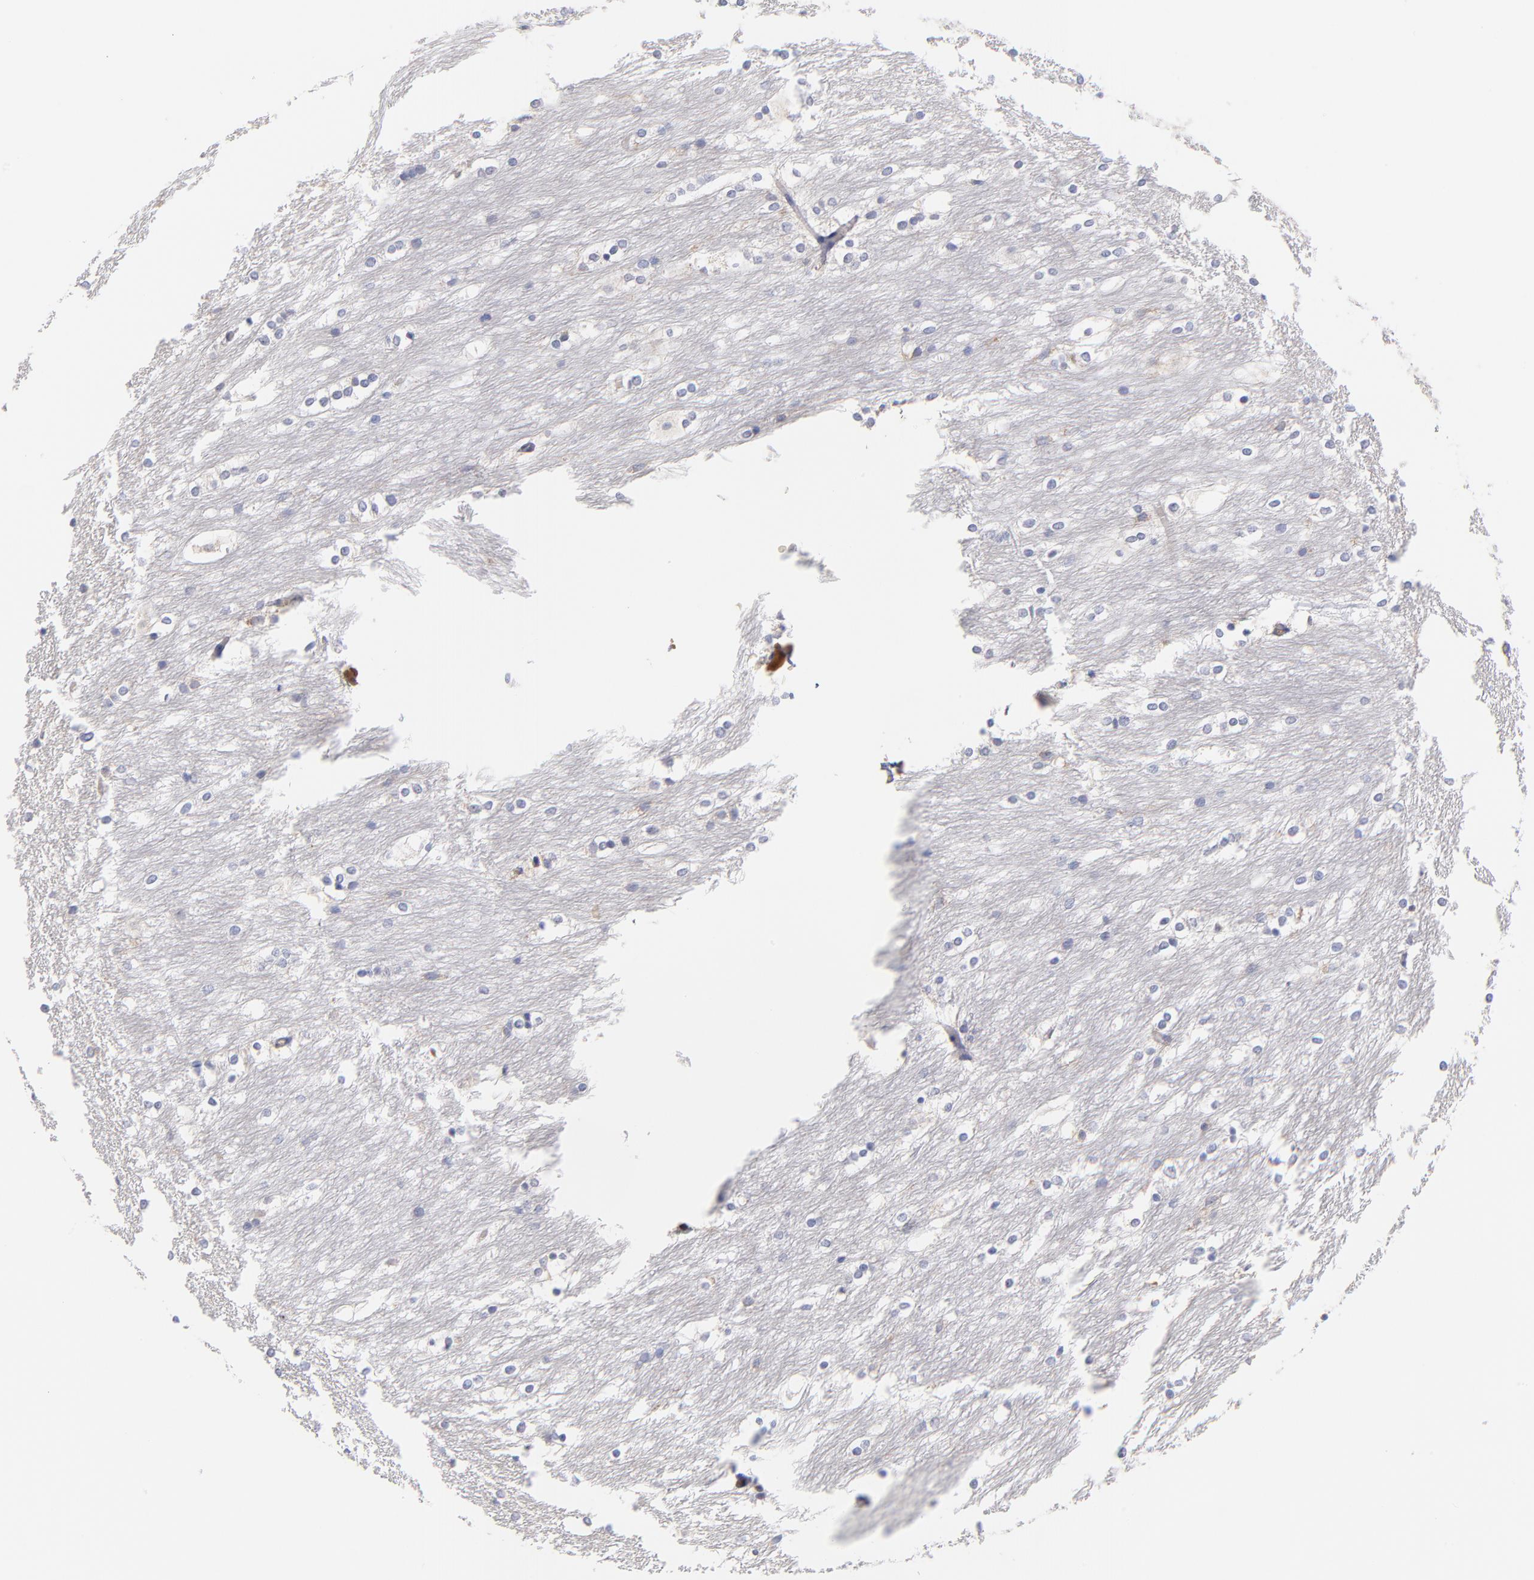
{"staining": {"intensity": "negative", "quantity": "none", "location": "none"}, "tissue": "caudate", "cell_type": "Glial cells", "image_type": "normal", "snomed": [{"axis": "morphology", "description": "Normal tissue, NOS"}, {"axis": "topography", "description": "Lateral ventricle wall"}], "caption": "This is a micrograph of immunohistochemistry staining of normal caudate, which shows no staining in glial cells. (Brightfield microscopy of DAB (3,3'-diaminobenzidine) immunohistochemistry at high magnification).", "gene": "KREMEN2", "patient": {"sex": "female", "age": 19}}